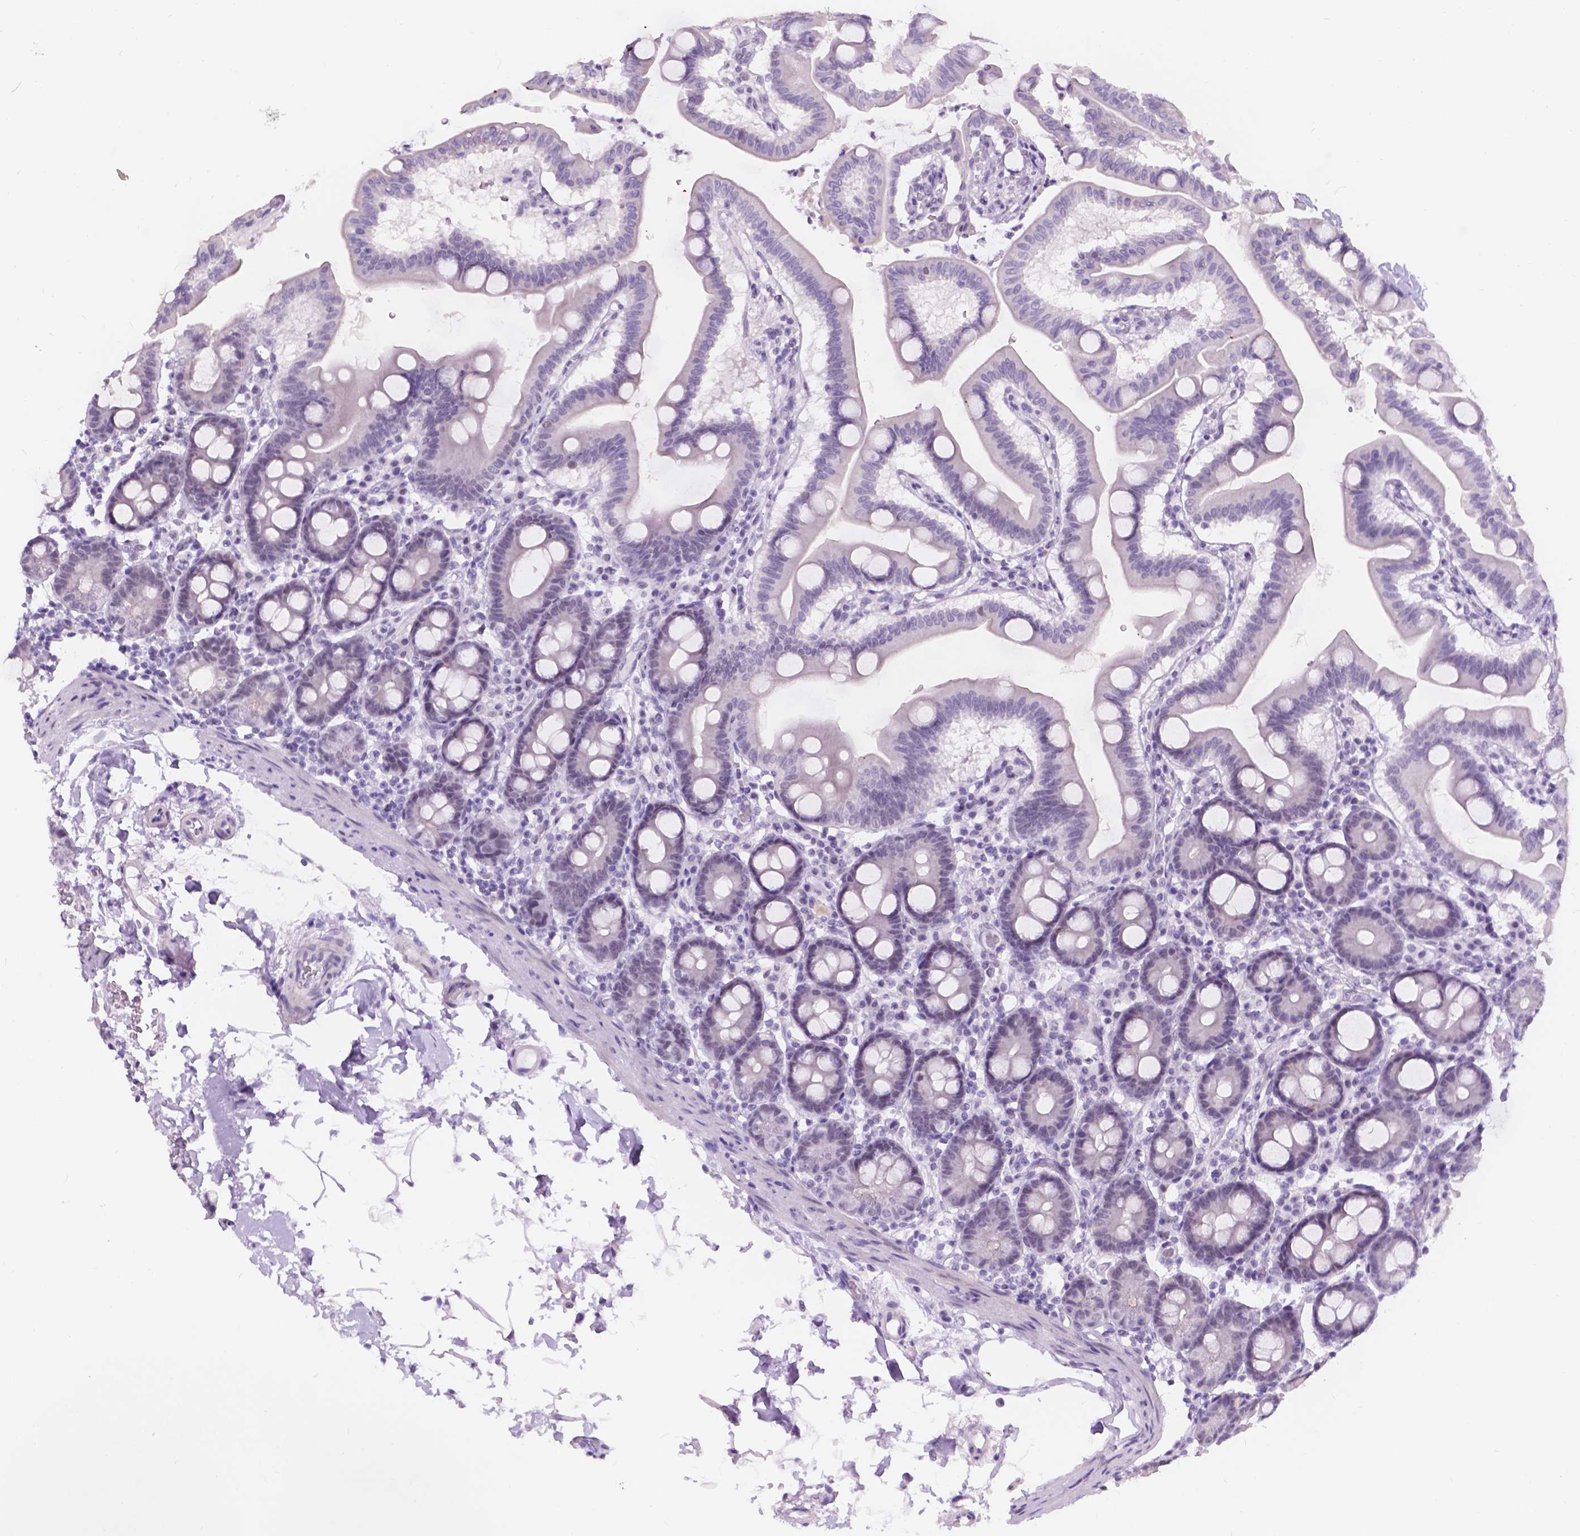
{"staining": {"intensity": "negative", "quantity": "none", "location": "none"}, "tissue": "duodenum", "cell_type": "Glandular cells", "image_type": "normal", "snomed": [{"axis": "morphology", "description": "Normal tissue, NOS"}, {"axis": "topography", "description": "Pancreas"}, {"axis": "topography", "description": "Duodenum"}], "caption": "This is a micrograph of immunohistochemistry (IHC) staining of normal duodenum, which shows no expression in glandular cells.", "gene": "DCC", "patient": {"sex": "male", "age": 59}}